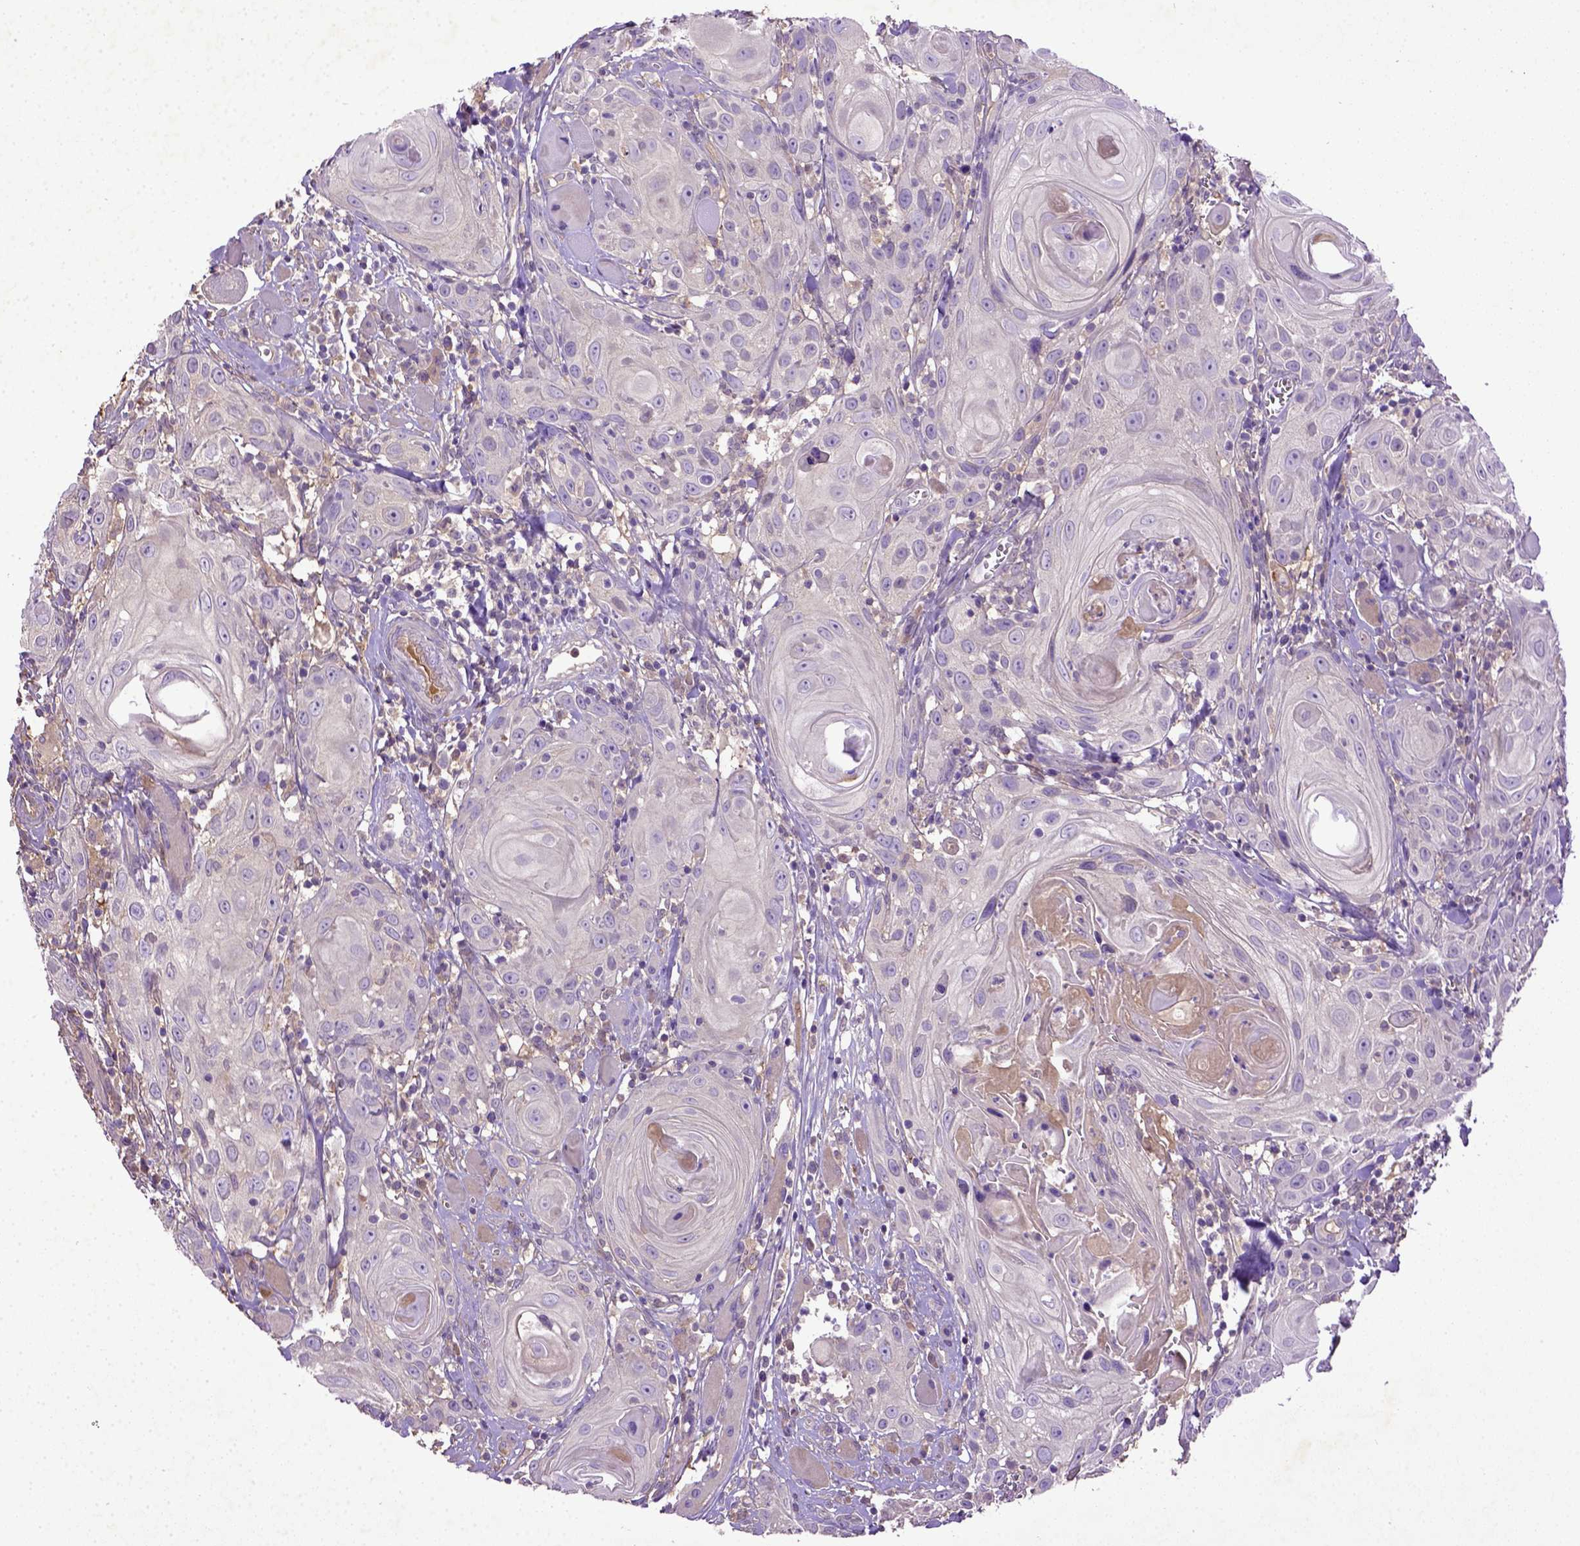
{"staining": {"intensity": "negative", "quantity": "none", "location": "none"}, "tissue": "head and neck cancer", "cell_type": "Tumor cells", "image_type": "cancer", "snomed": [{"axis": "morphology", "description": "Squamous cell carcinoma, NOS"}, {"axis": "topography", "description": "Head-Neck"}], "caption": "Immunohistochemistry (IHC) photomicrograph of human head and neck squamous cell carcinoma stained for a protein (brown), which demonstrates no expression in tumor cells.", "gene": "DEPDC1B", "patient": {"sex": "female", "age": 80}}